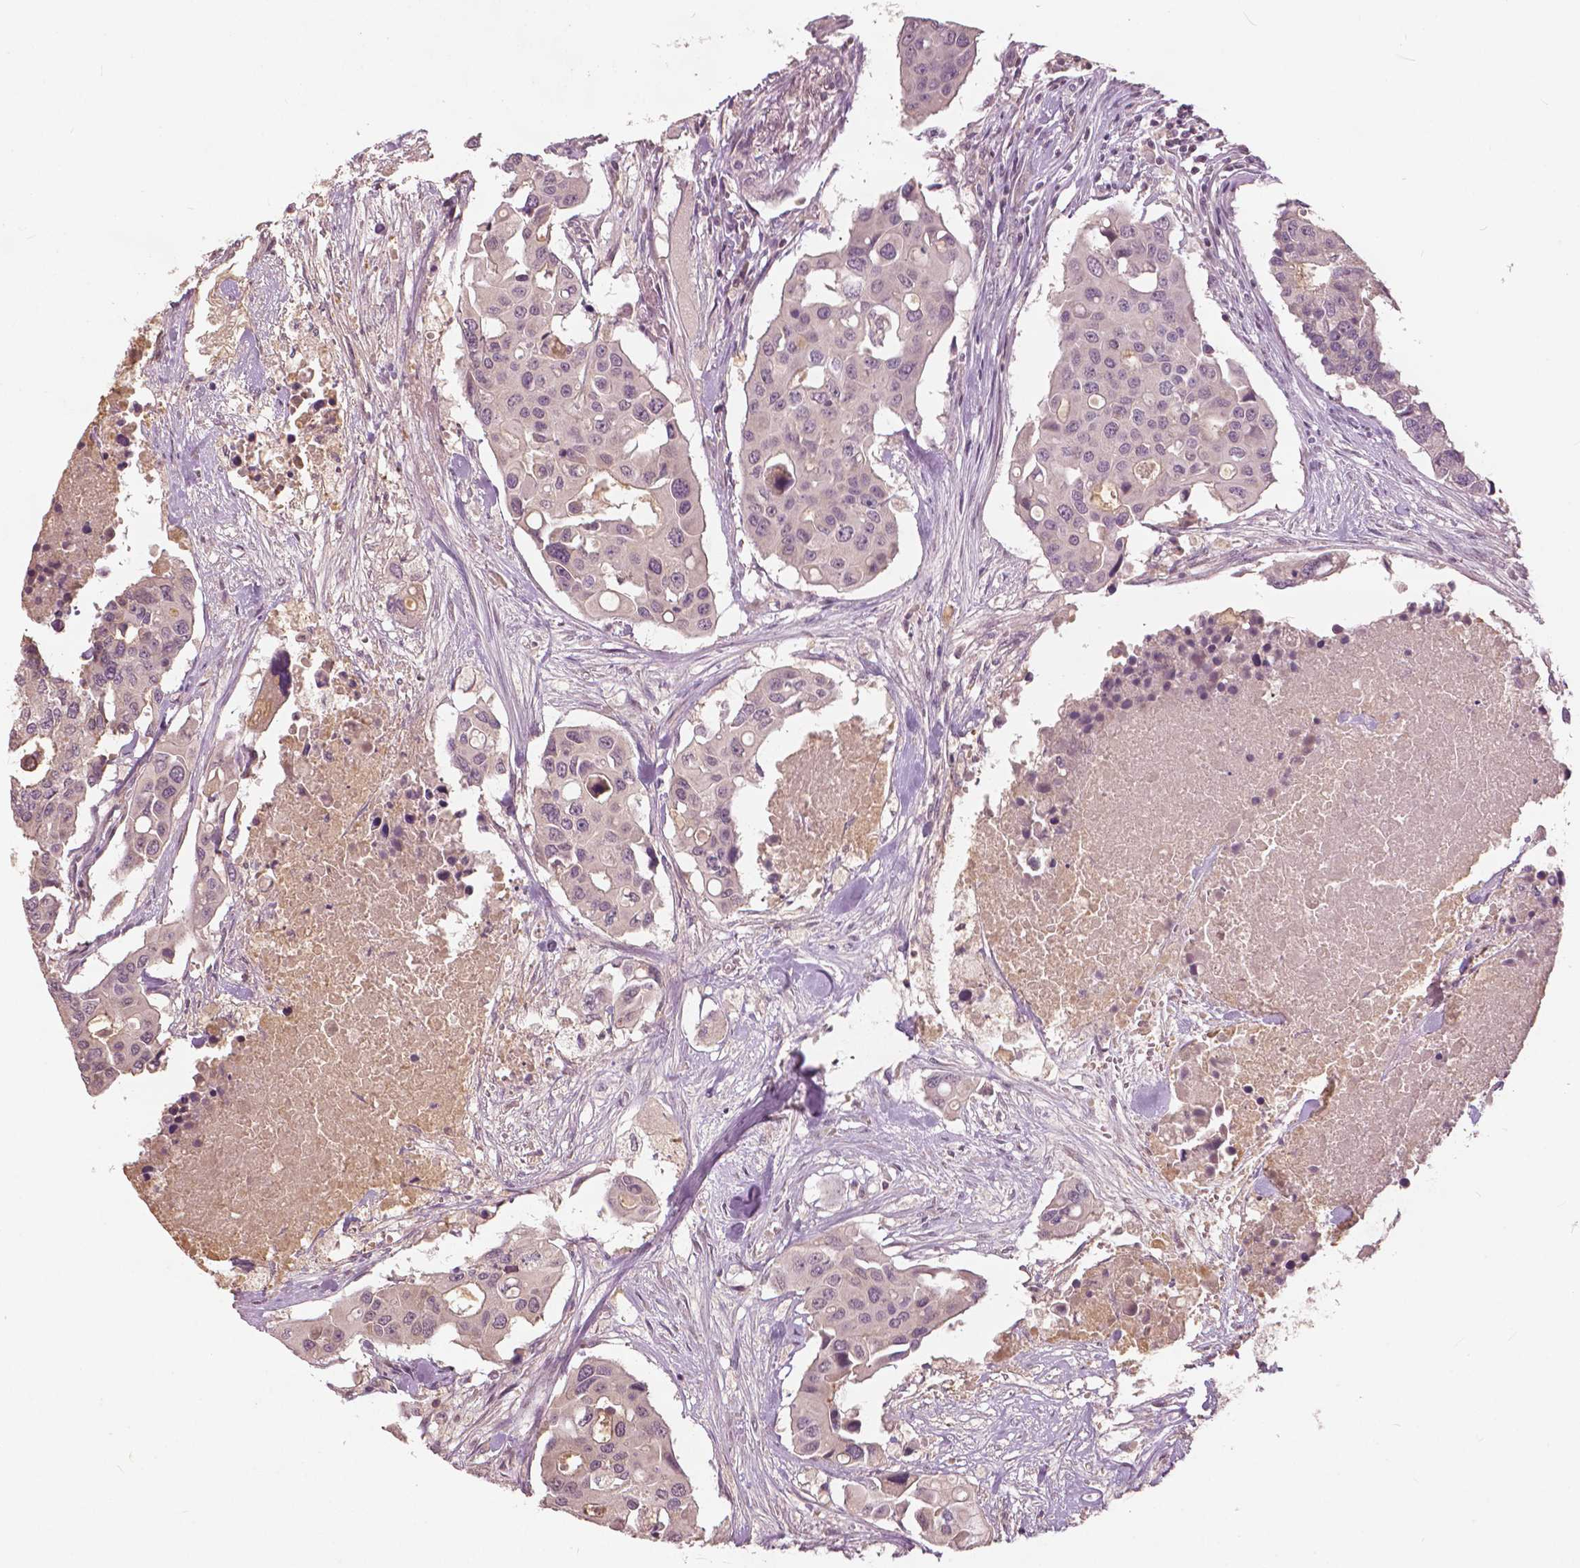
{"staining": {"intensity": "negative", "quantity": "none", "location": "none"}, "tissue": "colorectal cancer", "cell_type": "Tumor cells", "image_type": "cancer", "snomed": [{"axis": "morphology", "description": "Adenocarcinoma, NOS"}, {"axis": "topography", "description": "Colon"}], "caption": "A high-resolution histopathology image shows immunohistochemistry (IHC) staining of colorectal adenocarcinoma, which exhibits no significant positivity in tumor cells.", "gene": "ANGPTL4", "patient": {"sex": "male", "age": 77}}